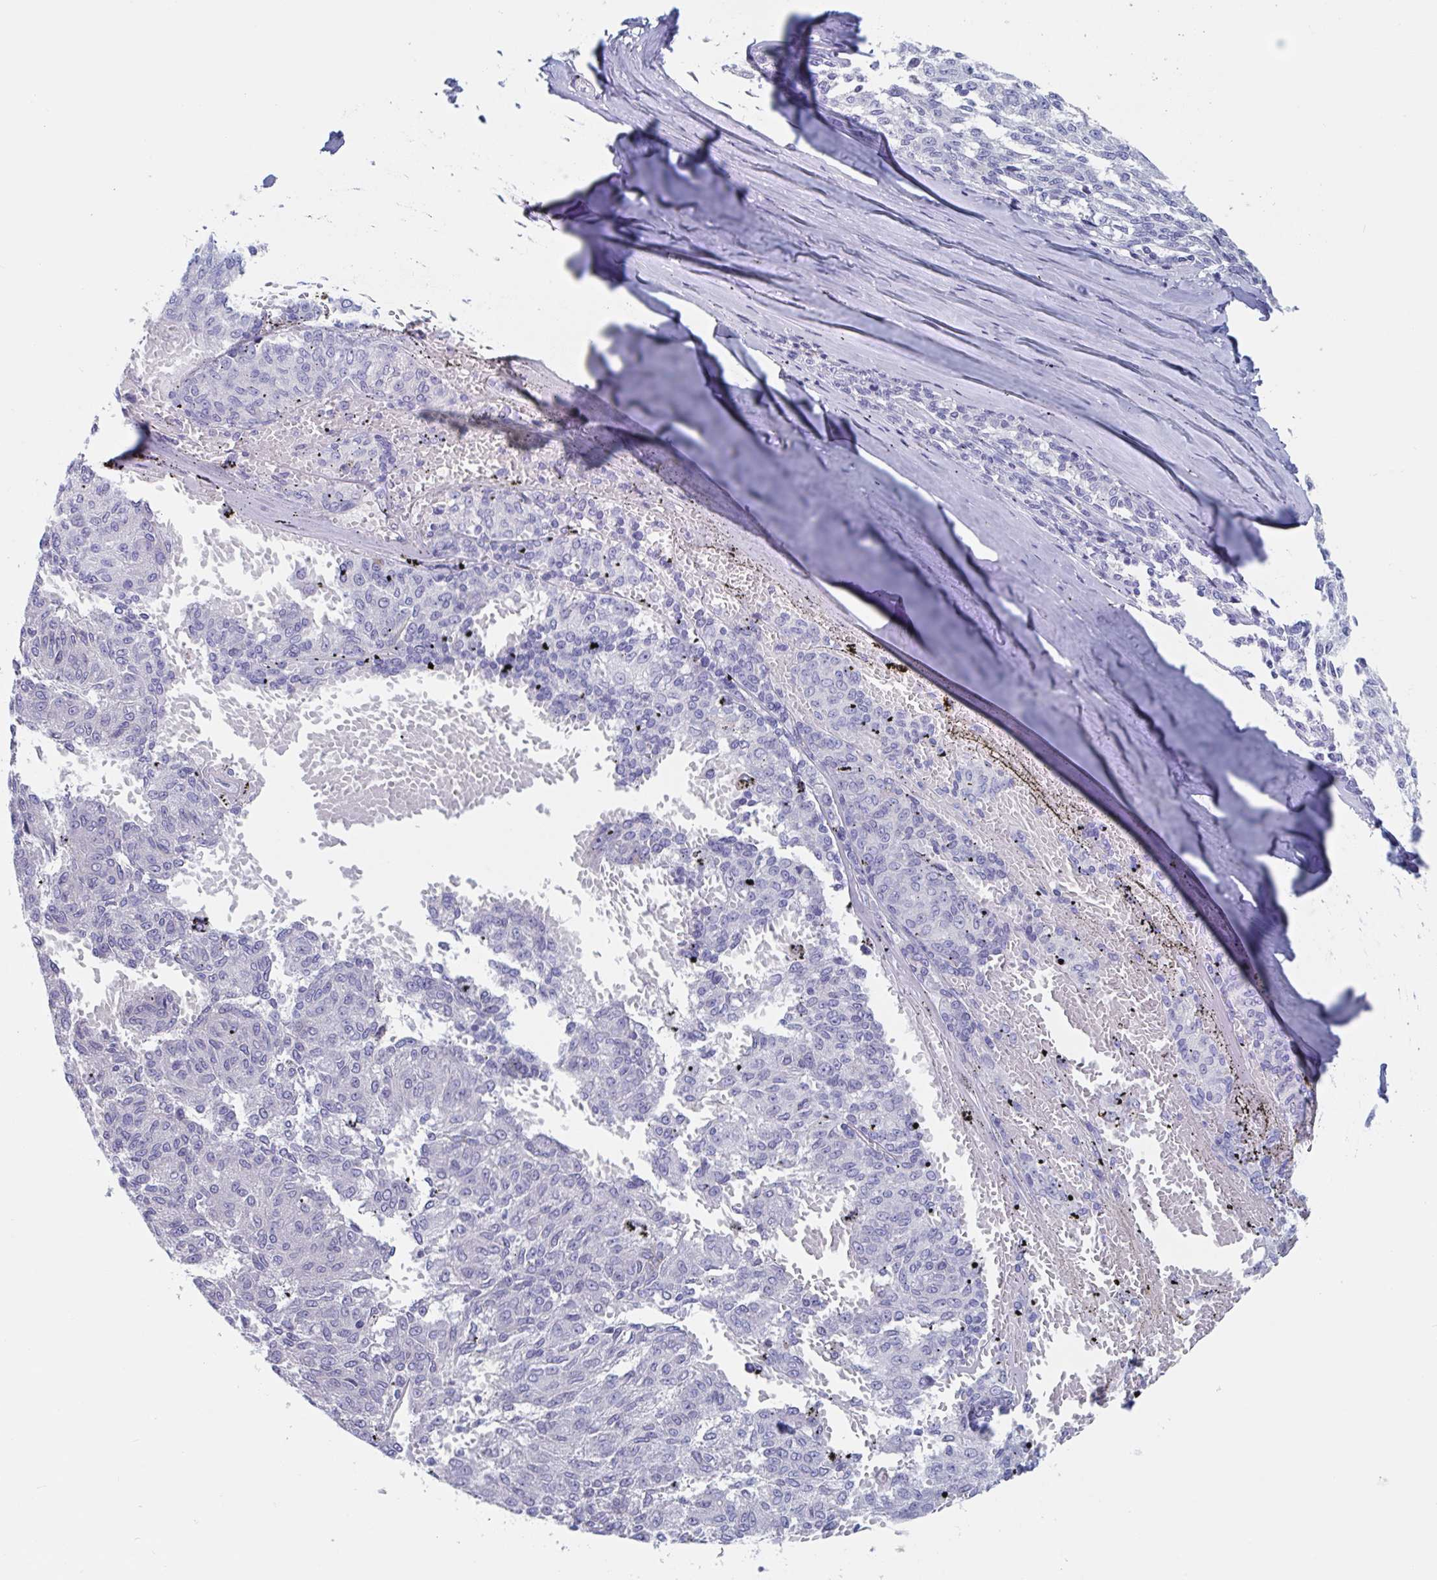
{"staining": {"intensity": "negative", "quantity": "none", "location": "none"}, "tissue": "melanoma", "cell_type": "Tumor cells", "image_type": "cancer", "snomed": [{"axis": "morphology", "description": "Malignant melanoma, NOS"}, {"axis": "topography", "description": "Skin"}], "caption": "This is an immunohistochemistry micrograph of malignant melanoma. There is no expression in tumor cells.", "gene": "DPEP3", "patient": {"sex": "female", "age": 72}}